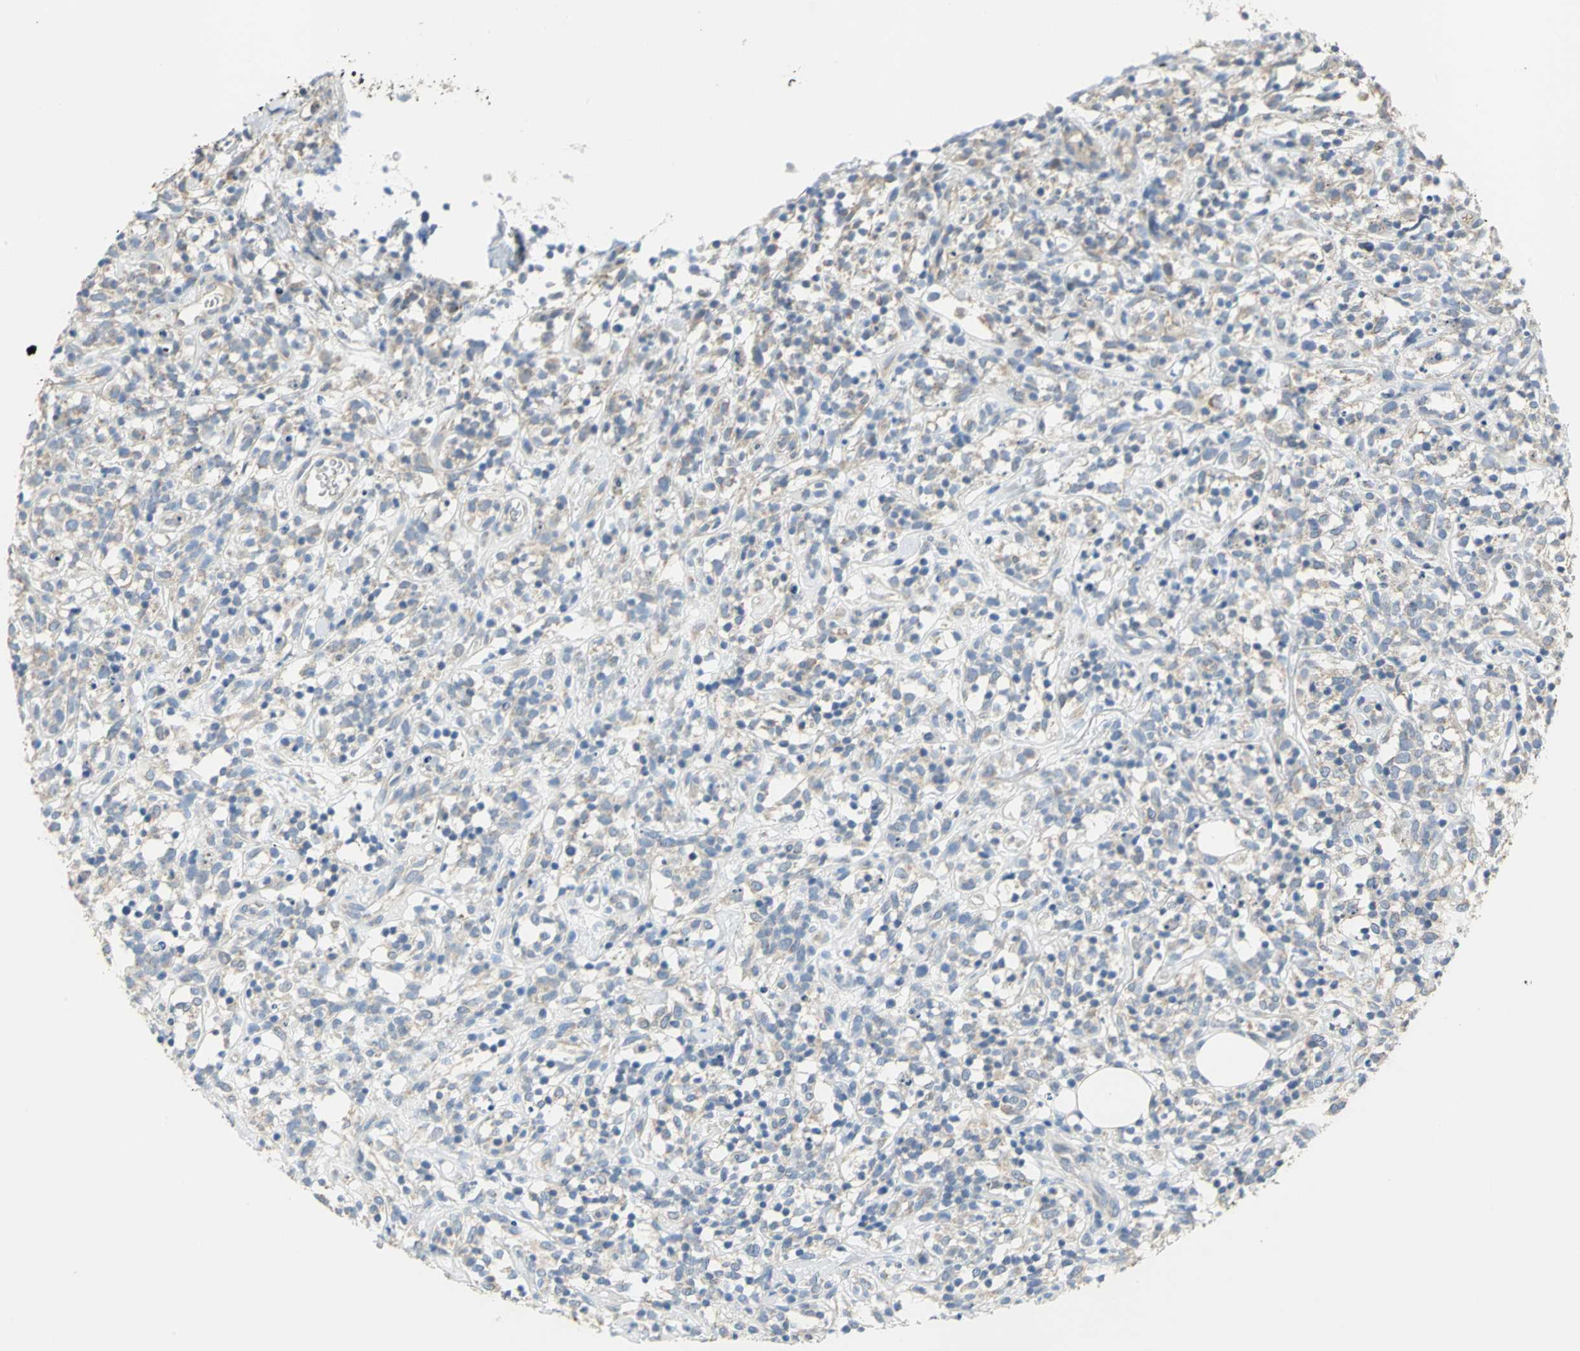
{"staining": {"intensity": "weak", "quantity": "<25%", "location": "cytoplasmic/membranous"}, "tissue": "lymphoma", "cell_type": "Tumor cells", "image_type": "cancer", "snomed": [{"axis": "morphology", "description": "Malignant lymphoma, non-Hodgkin's type, High grade"}, {"axis": "topography", "description": "Lymph node"}], "caption": "IHC photomicrograph of neoplastic tissue: human malignant lymphoma, non-Hodgkin's type (high-grade) stained with DAB displays no significant protein staining in tumor cells.", "gene": "HTR1F", "patient": {"sex": "female", "age": 73}}